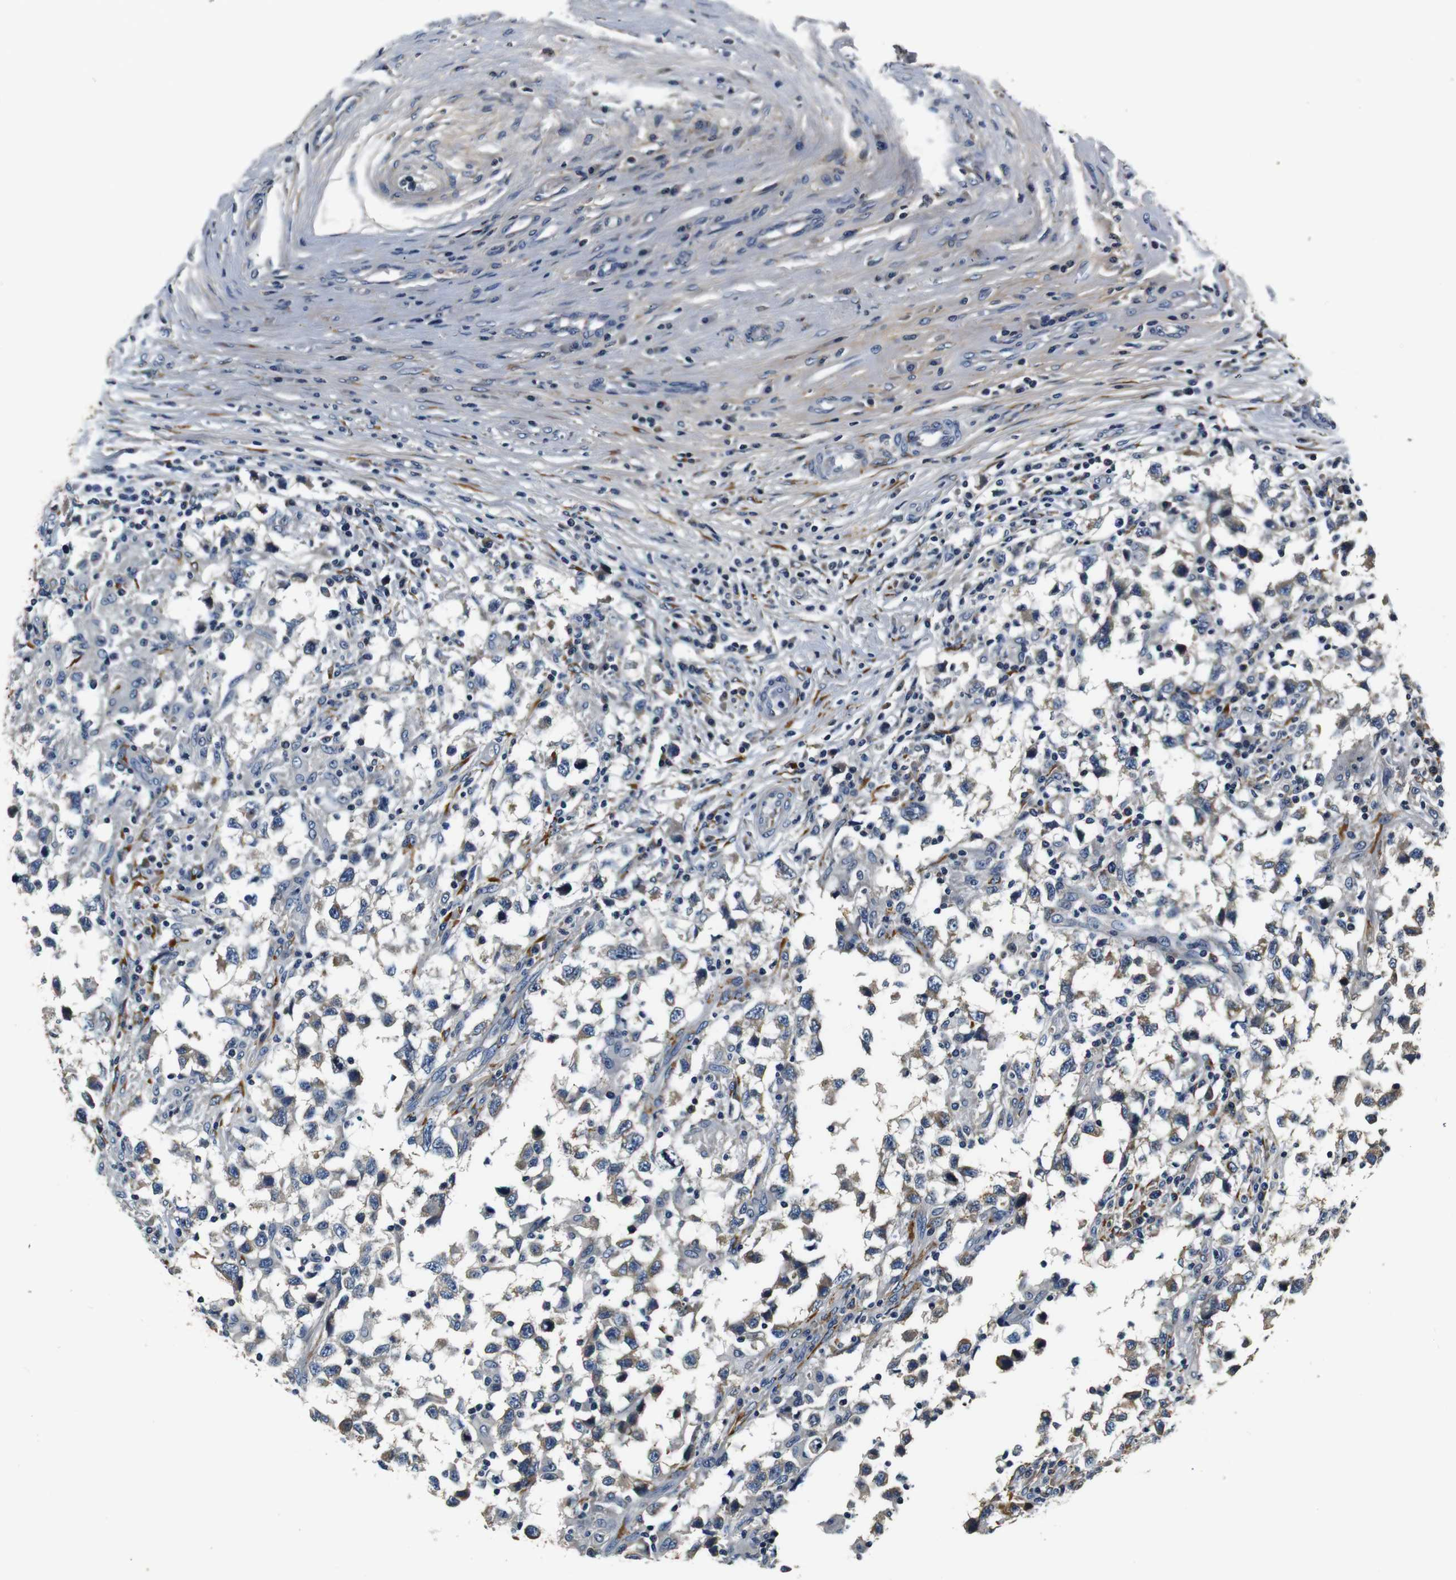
{"staining": {"intensity": "negative", "quantity": "none", "location": "none"}, "tissue": "testis cancer", "cell_type": "Tumor cells", "image_type": "cancer", "snomed": [{"axis": "morphology", "description": "Carcinoma, Embryonal, NOS"}, {"axis": "topography", "description": "Testis"}], "caption": "Tumor cells are negative for brown protein staining in embryonal carcinoma (testis).", "gene": "COL1A1", "patient": {"sex": "male", "age": 21}}